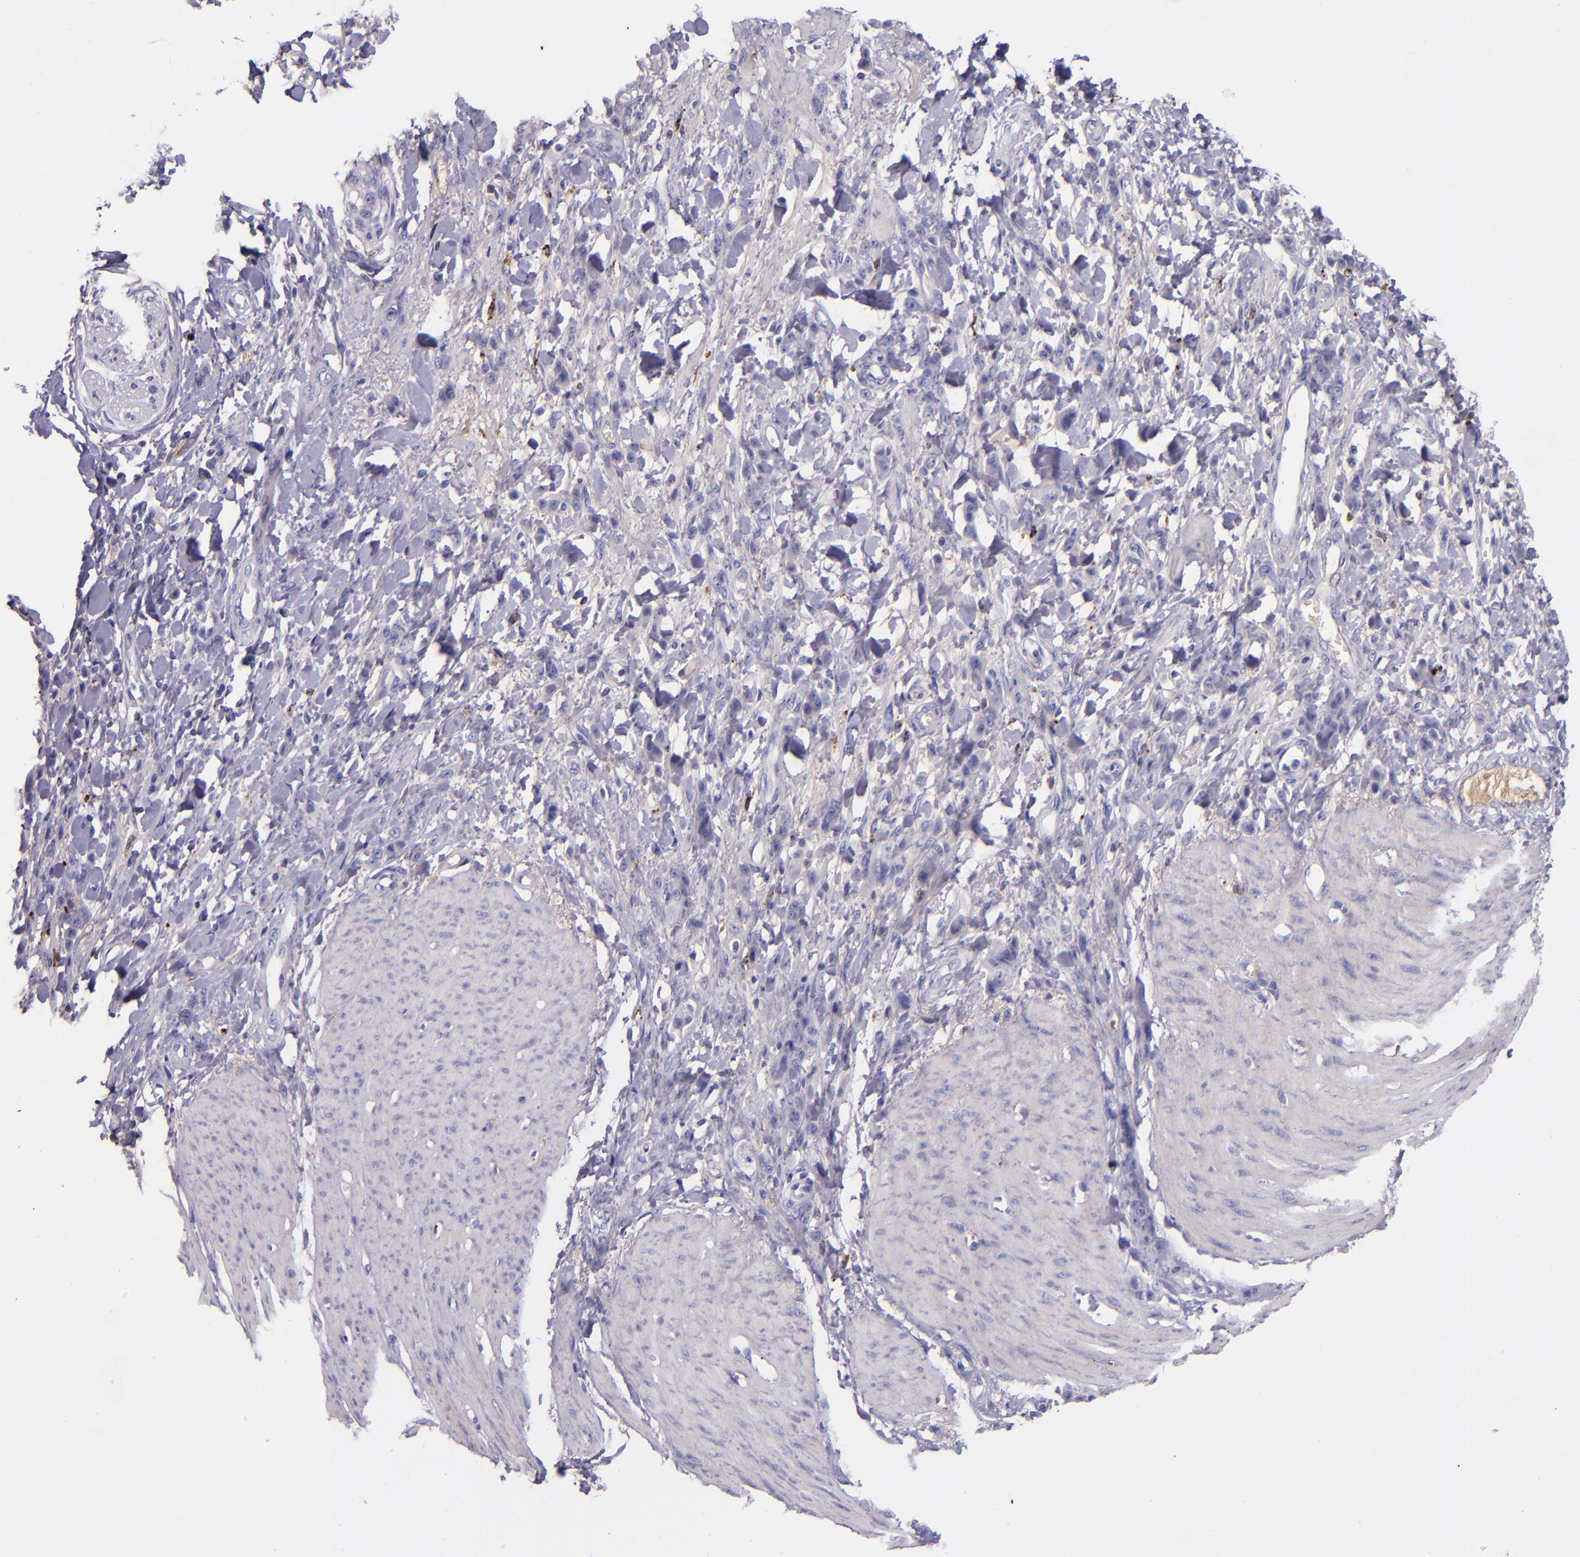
{"staining": {"intensity": "negative", "quantity": "none", "location": "none"}, "tissue": "stomach cancer", "cell_type": "Tumor cells", "image_type": "cancer", "snomed": [{"axis": "morphology", "description": "Normal tissue, NOS"}, {"axis": "morphology", "description": "Adenocarcinoma, NOS"}, {"axis": "topography", "description": "Stomach"}], "caption": "An image of human stomach cancer is negative for staining in tumor cells. The staining was performed using DAB (3,3'-diaminobenzidine) to visualize the protein expression in brown, while the nuclei were stained in blue with hematoxylin (Magnification: 20x).", "gene": "KNG1", "patient": {"sex": "male", "age": 82}}